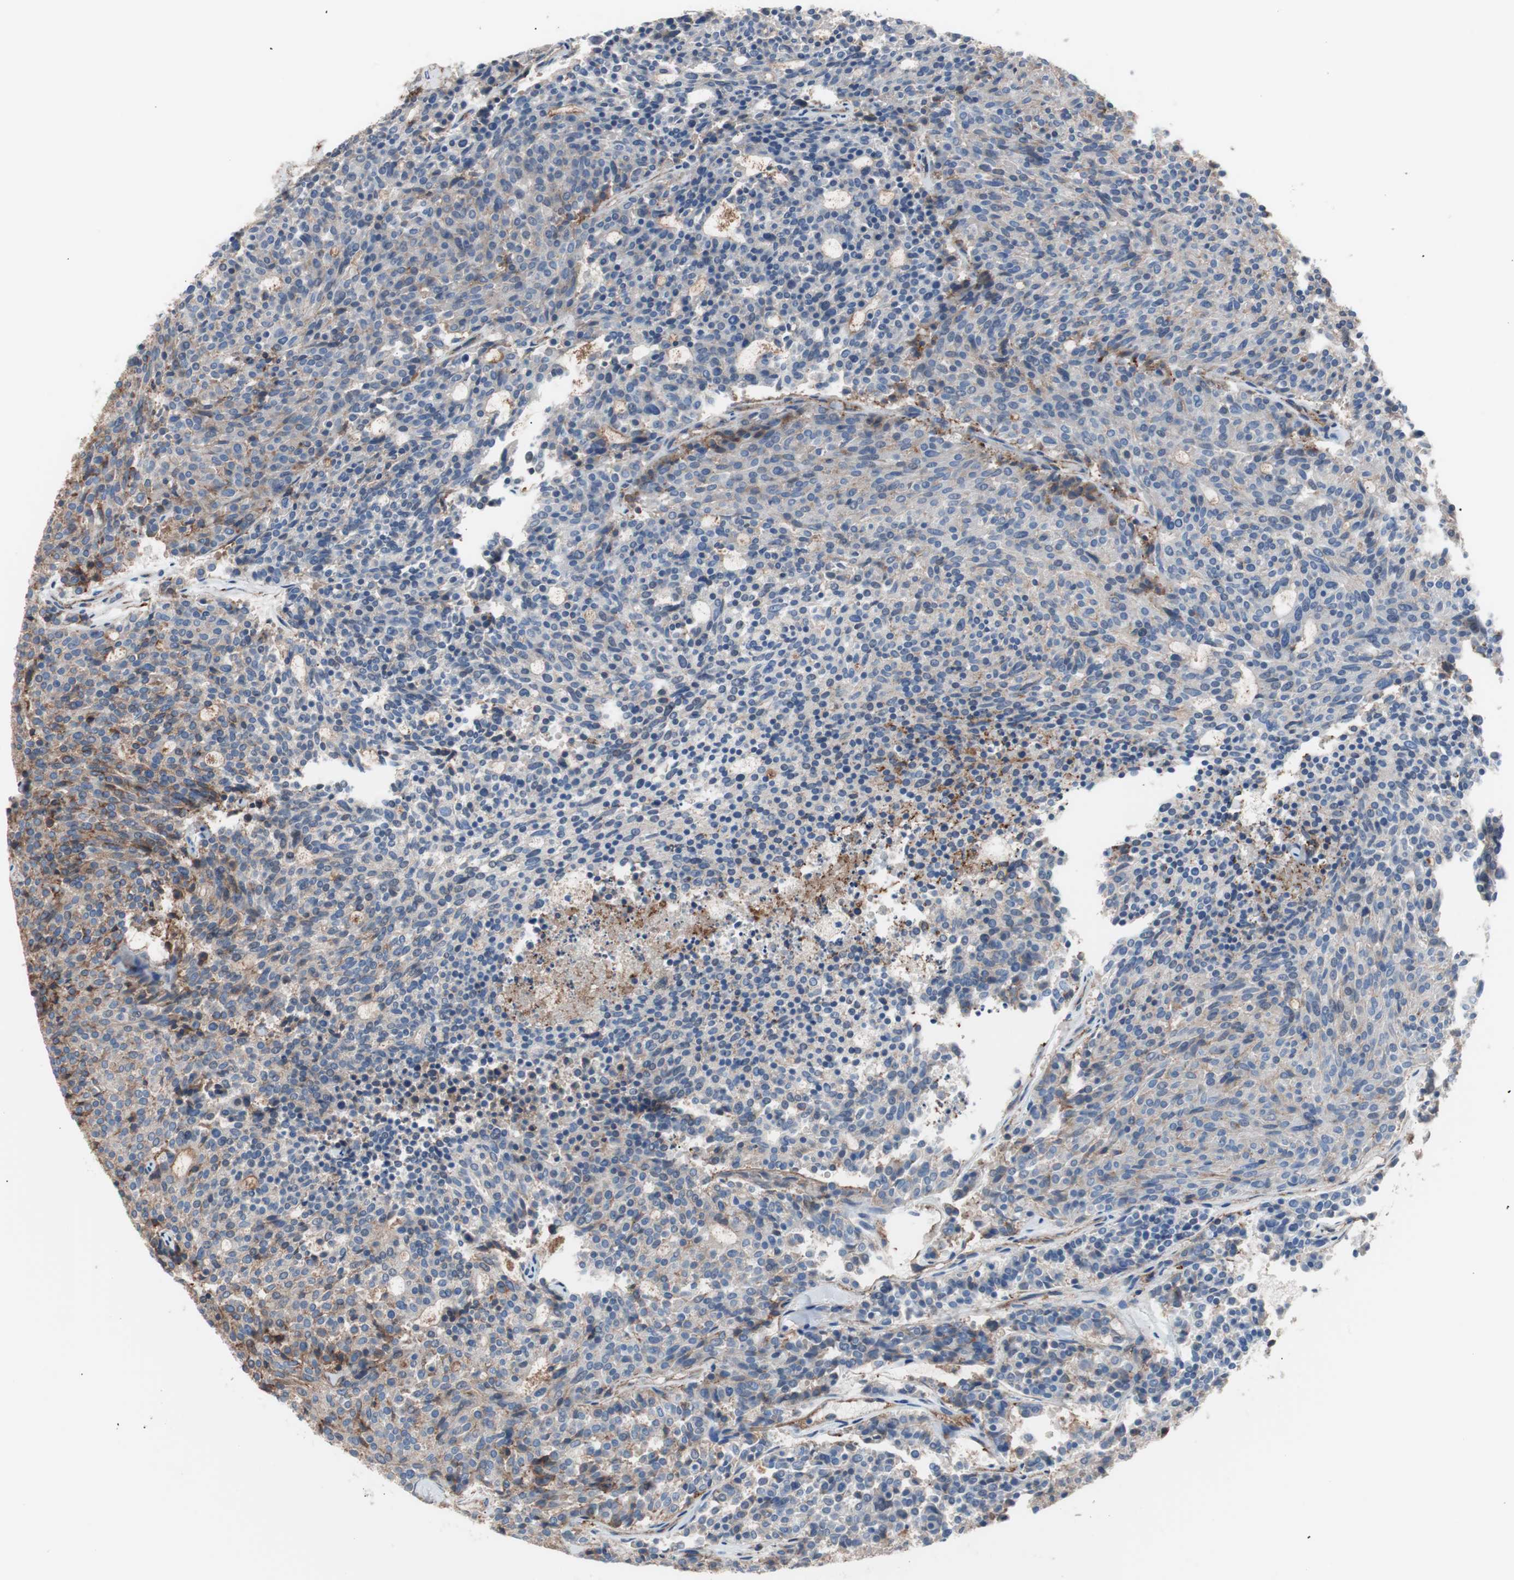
{"staining": {"intensity": "moderate", "quantity": "25%-75%", "location": "cytoplasmic/membranous"}, "tissue": "carcinoid", "cell_type": "Tumor cells", "image_type": "cancer", "snomed": [{"axis": "morphology", "description": "Carcinoid, malignant, NOS"}, {"axis": "topography", "description": "Pancreas"}], "caption": "IHC of carcinoid displays medium levels of moderate cytoplasmic/membranous expression in about 25%-75% of tumor cells. Nuclei are stained in blue.", "gene": "CD81", "patient": {"sex": "female", "age": 54}}